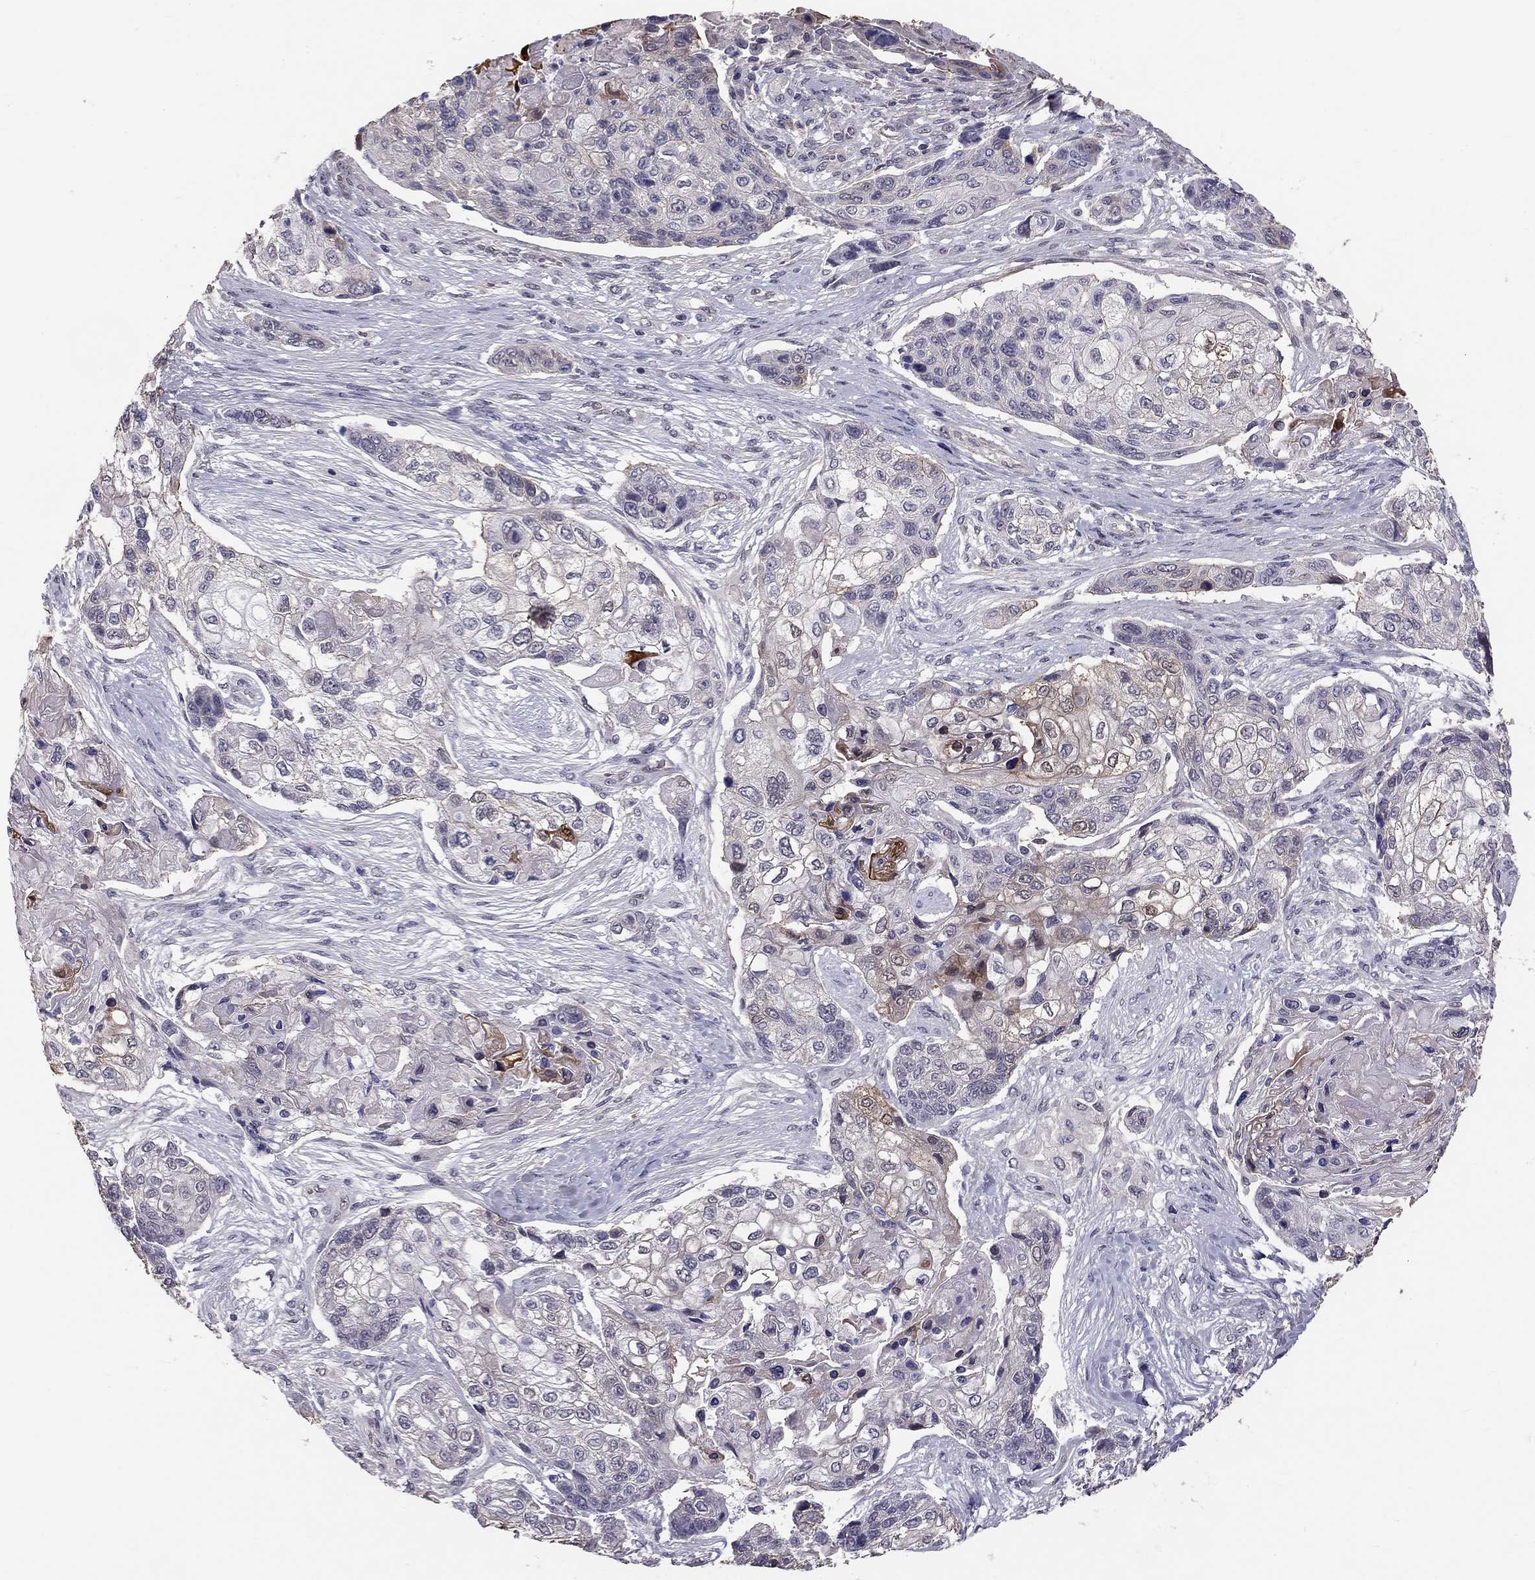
{"staining": {"intensity": "weak", "quantity": "<25%", "location": "cytoplasmic/membranous"}, "tissue": "lung cancer", "cell_type": "Tumor cells", "image_type": "cancer", "snomed": [{"axis": "morphology", "description": "Squamous cell carcinoma, NOS"}, {"axis": "topography", "description": "Lung"}], "caption": "High magnification brightfield microscopy of lung squamous cell carcinoma stained with DAB (3,3'-diaminobenzidine) (brown) and counterstained with hematoxylin (blue): tumor cells show no significant expression.", "gene": "GJB4", "patient": {"sex": "male", "age": 69}}